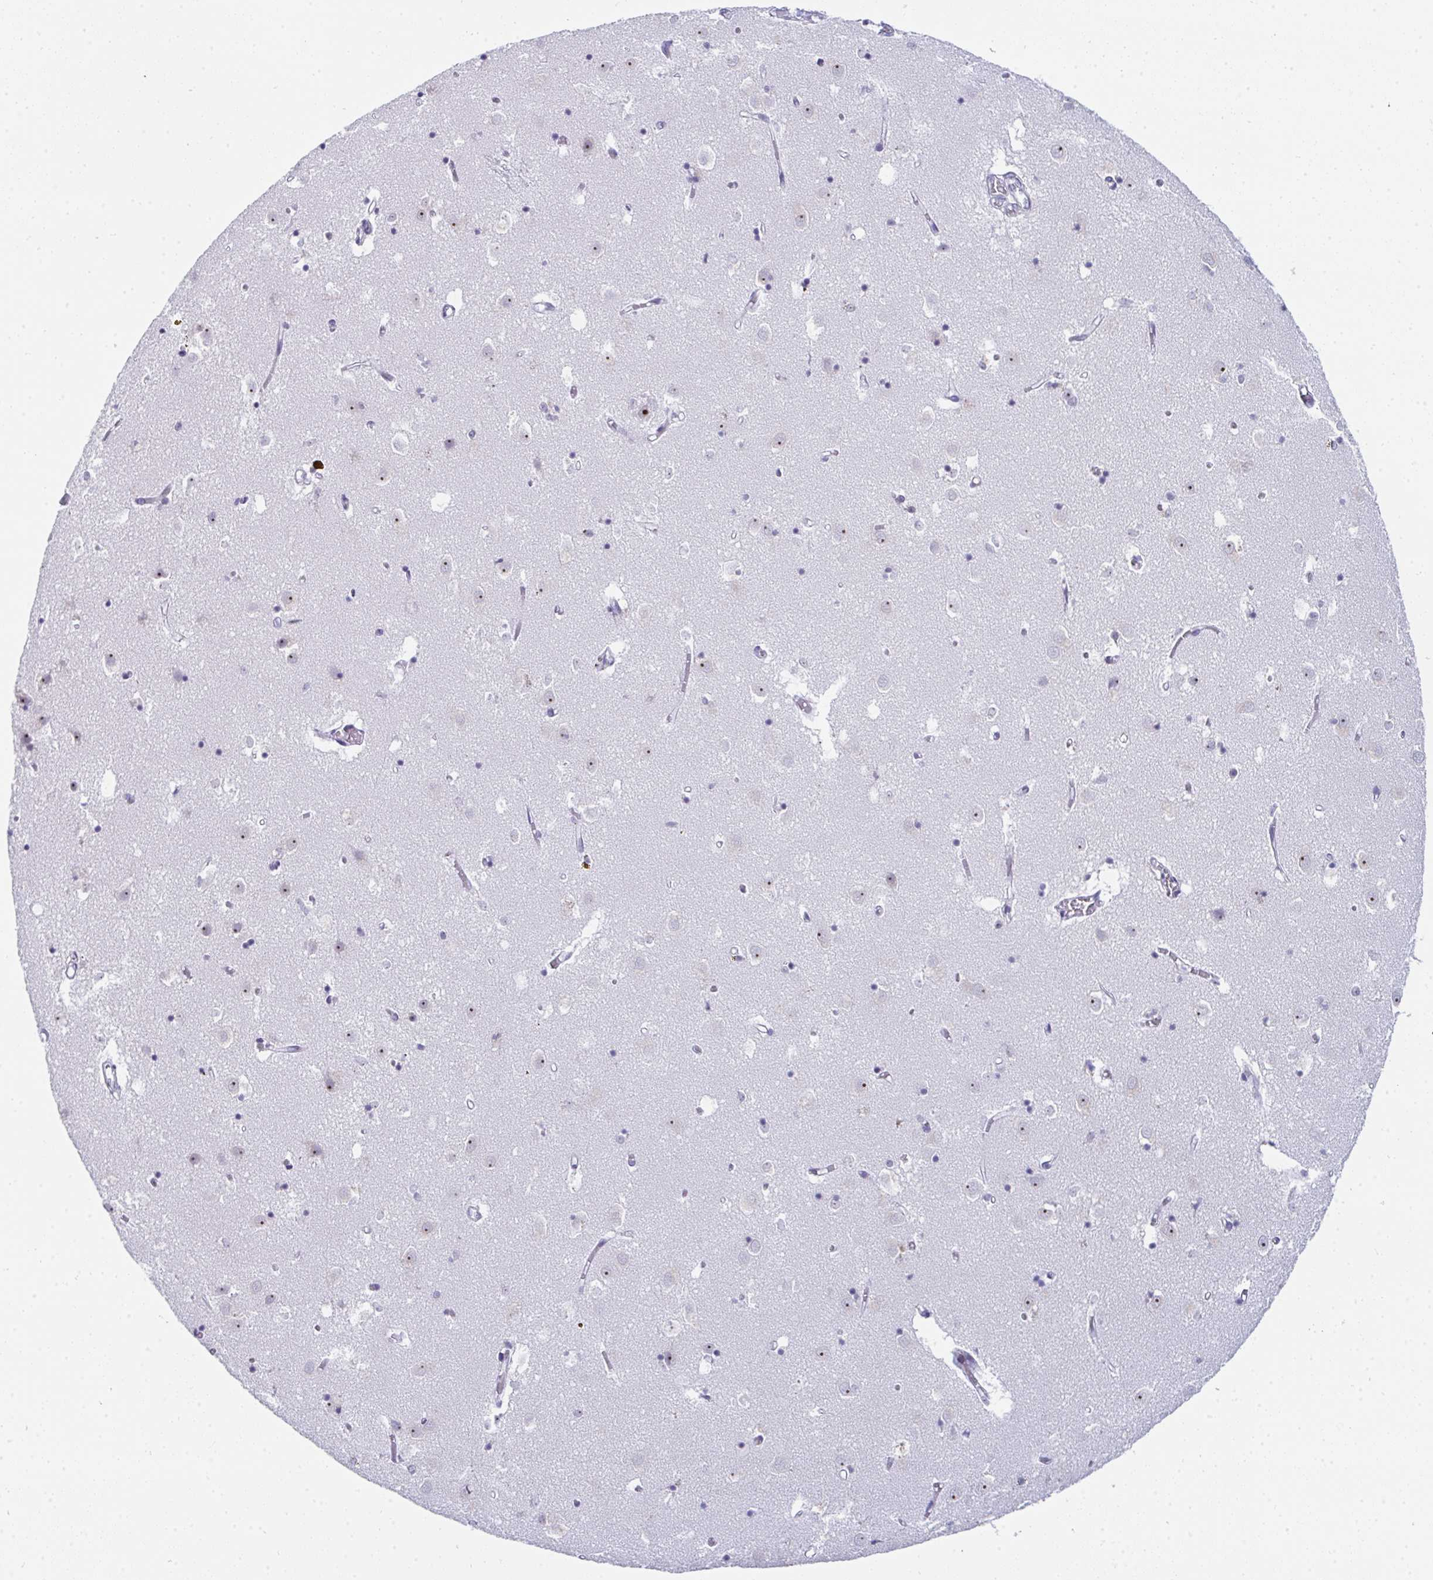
{"staining": {"intensity": "negative", "quantity": "none", "location": "none"}, "tissue": "caudate", "cell_type": "Glial cells", "image_type": "normal", "snomed": [{"axis": "morphology", "description": "Normal tissue, NOS"}, {"axis": "topography", "description": "Lateral ventricle wall"}], "caption": "Immunohistochemistry (IHC) micrograph of normal human caudate stained for a protein (brown), which displays no staining in glial cells. Nuclei are stained in blue.", "gene": "NOP10", "patient": {"sex": "male", "age": 70}}